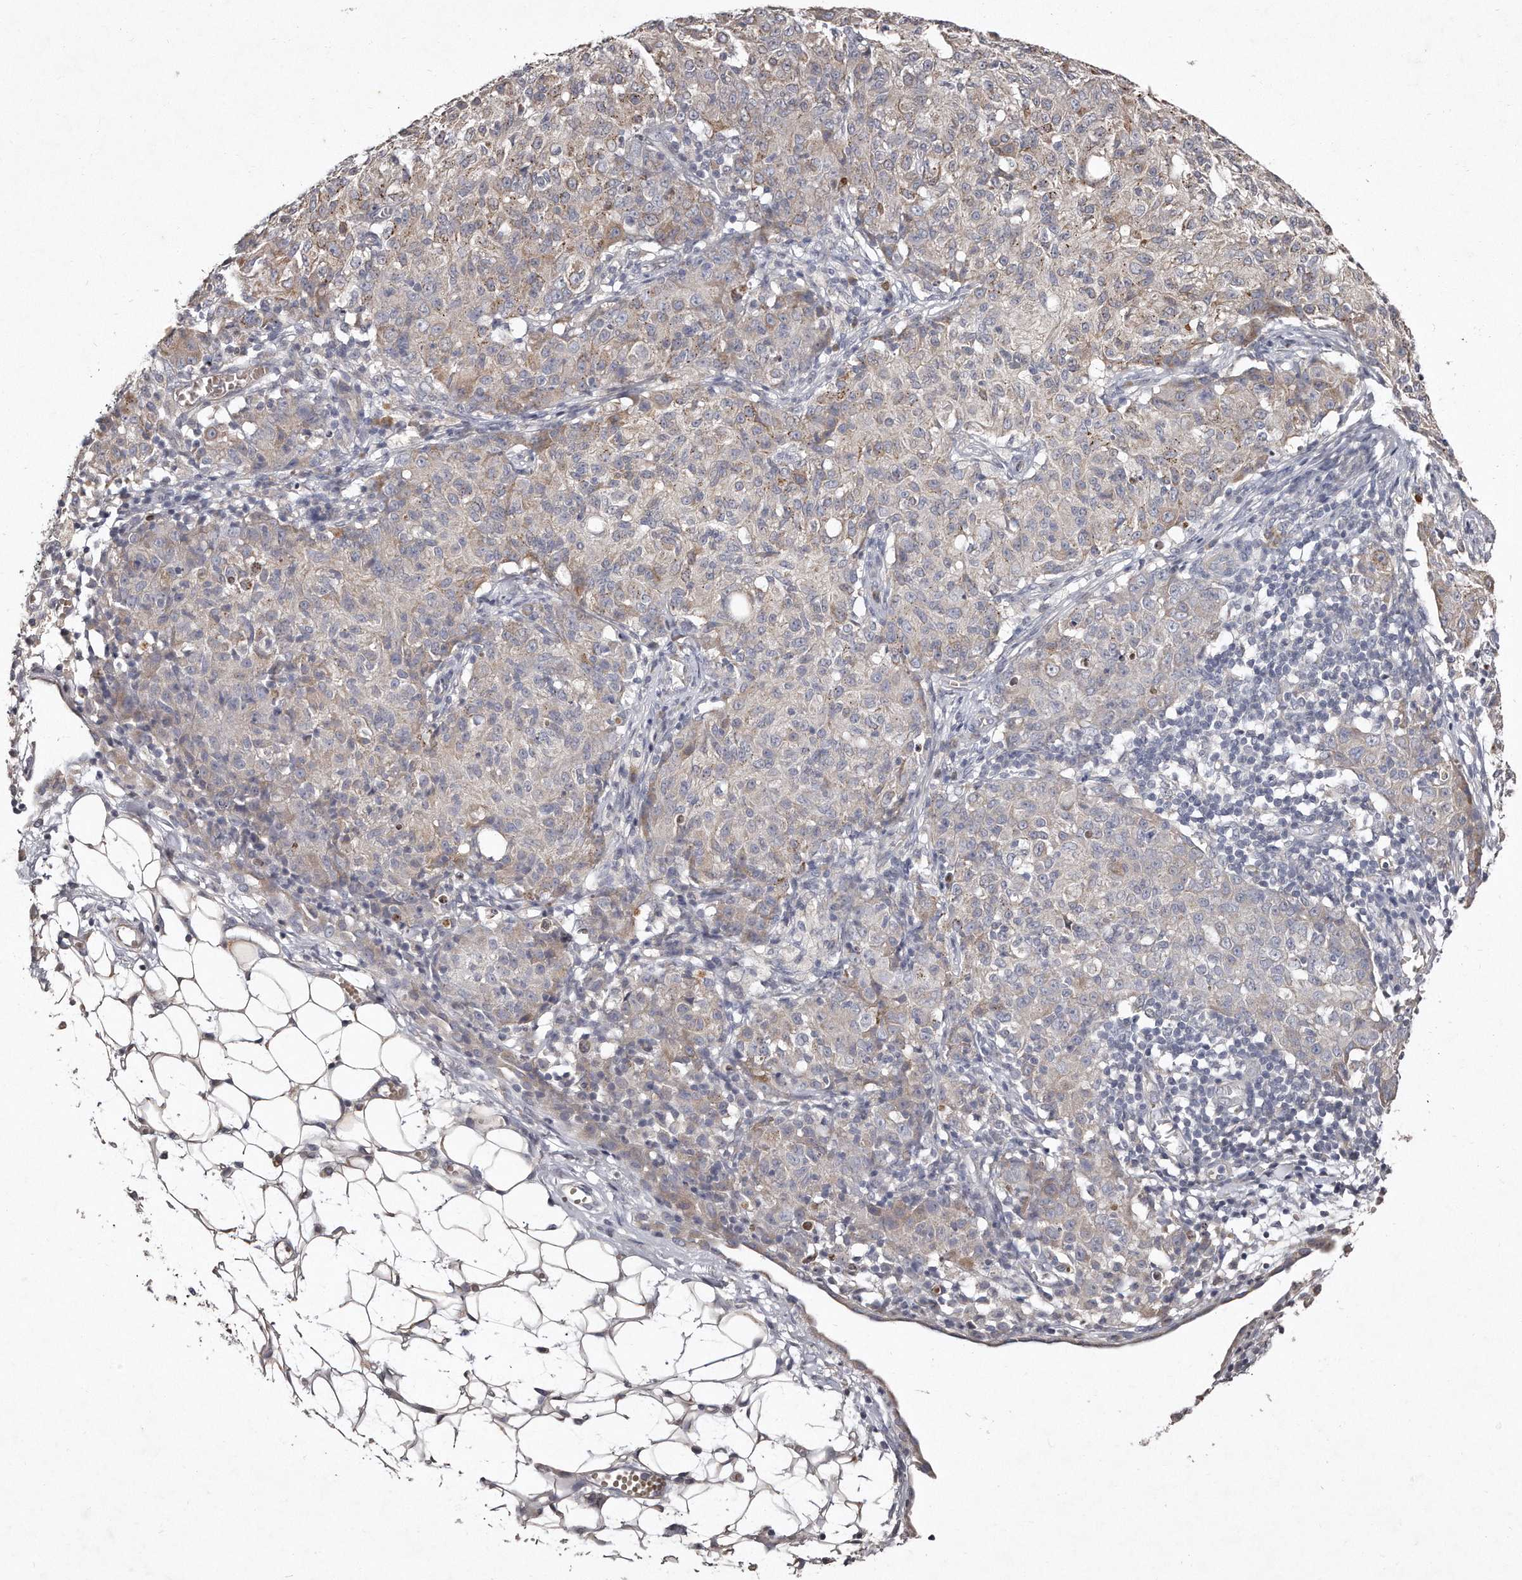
{"staining": {"intensity": "weak", "quantity": "<25%", "location": "cytoplasmic/membranous"}, "tissue": "ovarian cancer", "cell_type": "Tumor cells", "image_type": "cancer", "snomed": [{"axis": "morphology", "description": "Carcinoma, endometroid"}, {"axis": "topography", "description": "Ovary"}], "caption": "Tumor cells show no significant staining in ovarian endometroid carcinoma.", "gene": "TECR", "patient": {"sex": "female", "age": 42}}